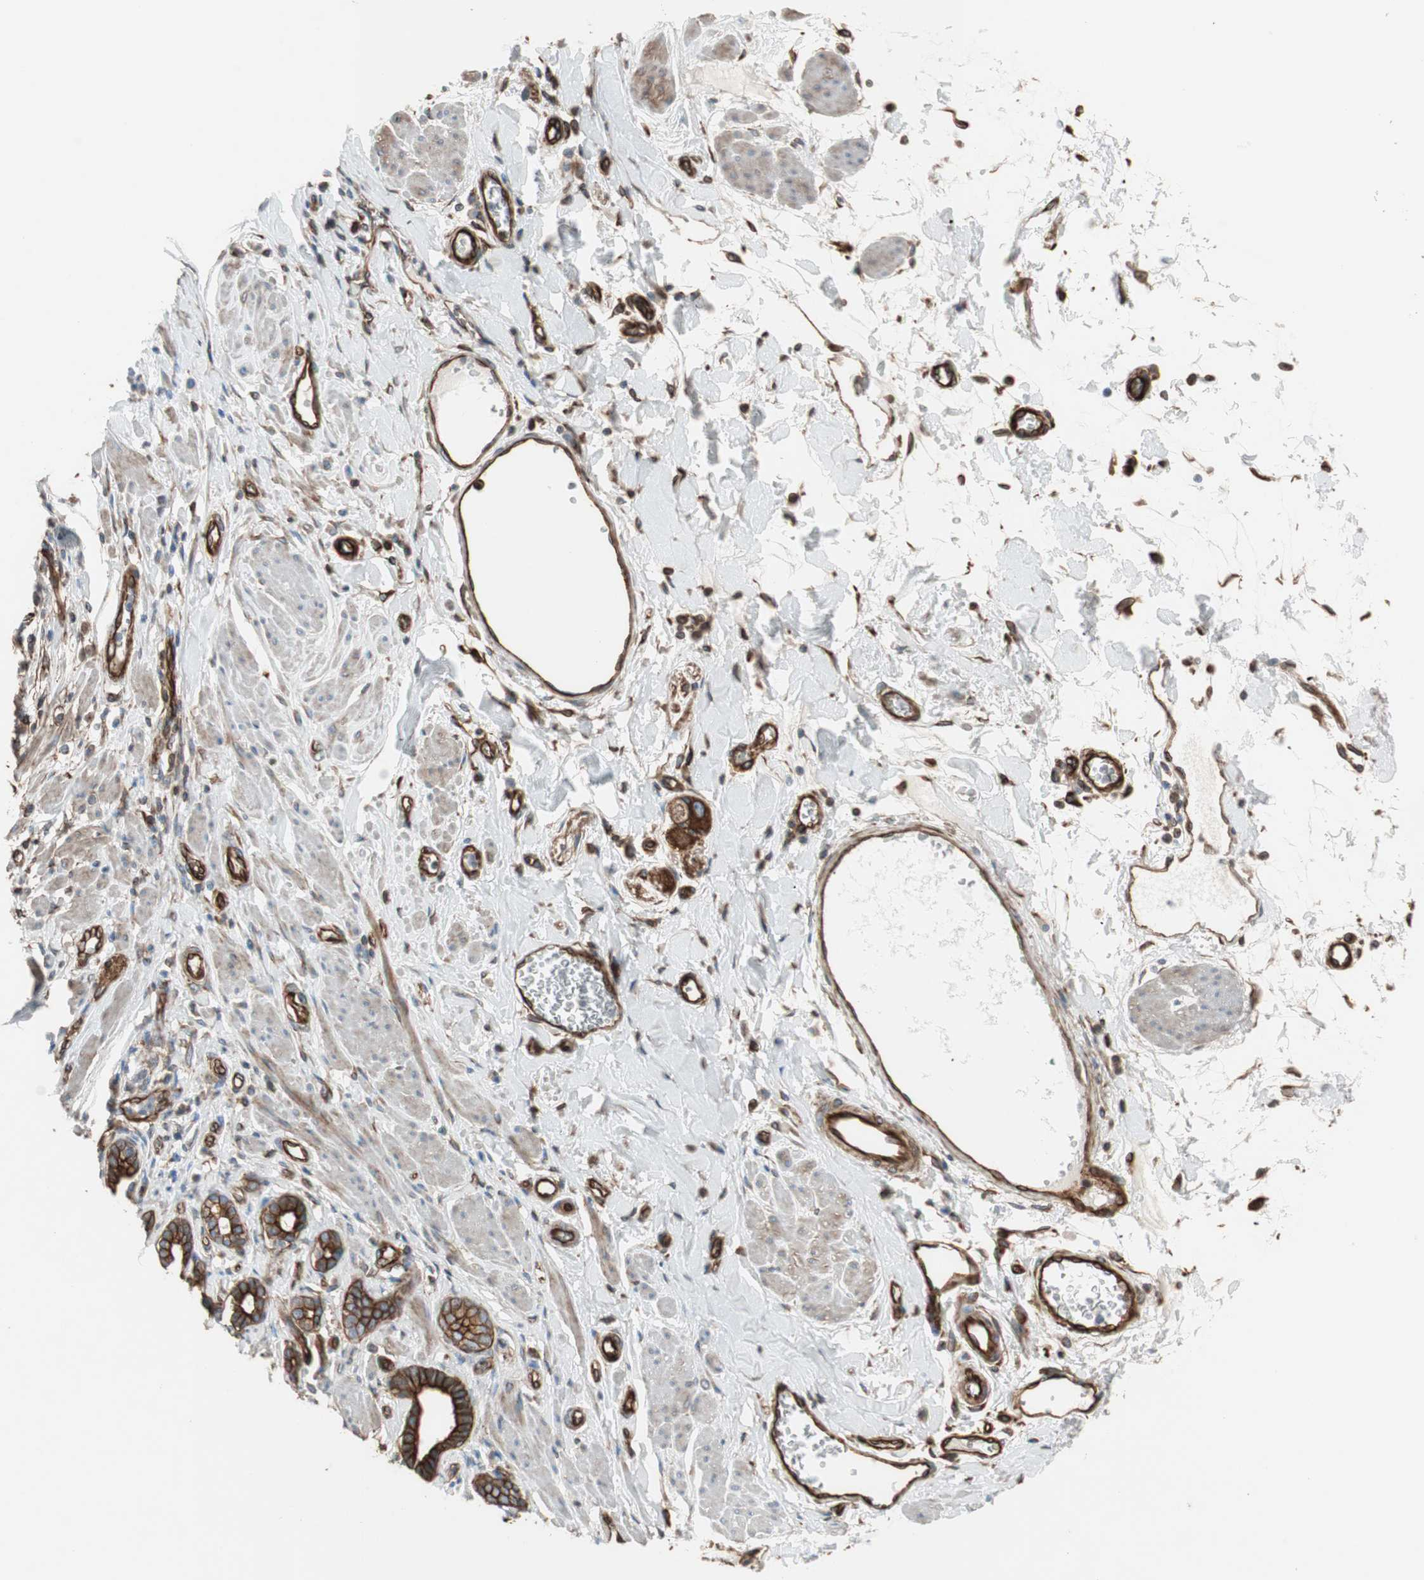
{"staining": {"intensity": "strong", "quantity": ">75%", "location": "cytoplasmic/membranous"}, "tissue": "pancreatic cancer", "cell_type": "Tumor cells", "image_type": "cancer", "snomed": [{"axis": "morphology", "description": "Normal tissue, NOS"}, {"axis": "topography", "description": "Lymph node"}], "caption": "IHC of pancreatic cancer displays high levels of strong cytoplasmic/membranous staining in about >75% of tumor cells.", "gene": "TCTA", "patient": {"sex": "male", "age": 50}}